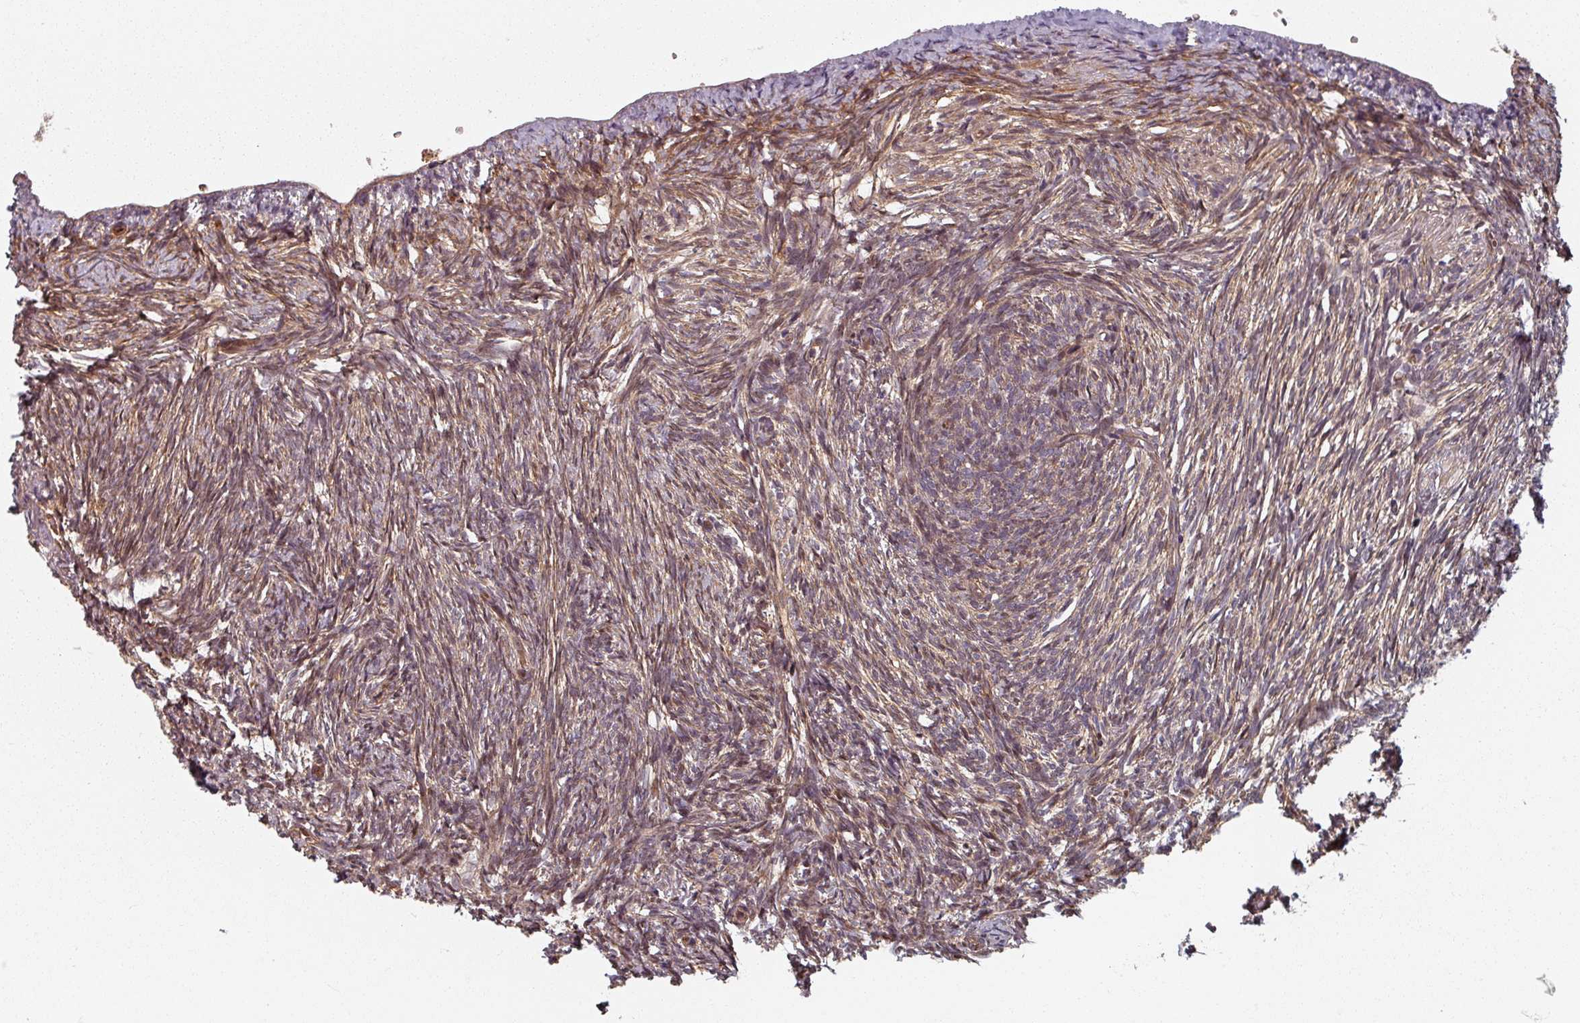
{"staining": {"intensity": "weak", "quantity": "25%-75%", "location": "cytoplasmic/membranous"}, "tissue": "ovary", "cell_type": "Ovarian stroma cells", "image_type": "normal", "snomed": [{"axis": "morphology", "description": "Normal tissue, NOS"}, {"axis": "topography", "description": "Ovary"}], "caption": "Brown immunohistochemical staining in benign ovary reveals weak cytoplasmic/membranous expression in about 25%-75% of ovarian stroma cells.", "gene": "EID1", "patient": {"sex": "female", "age": 51}}